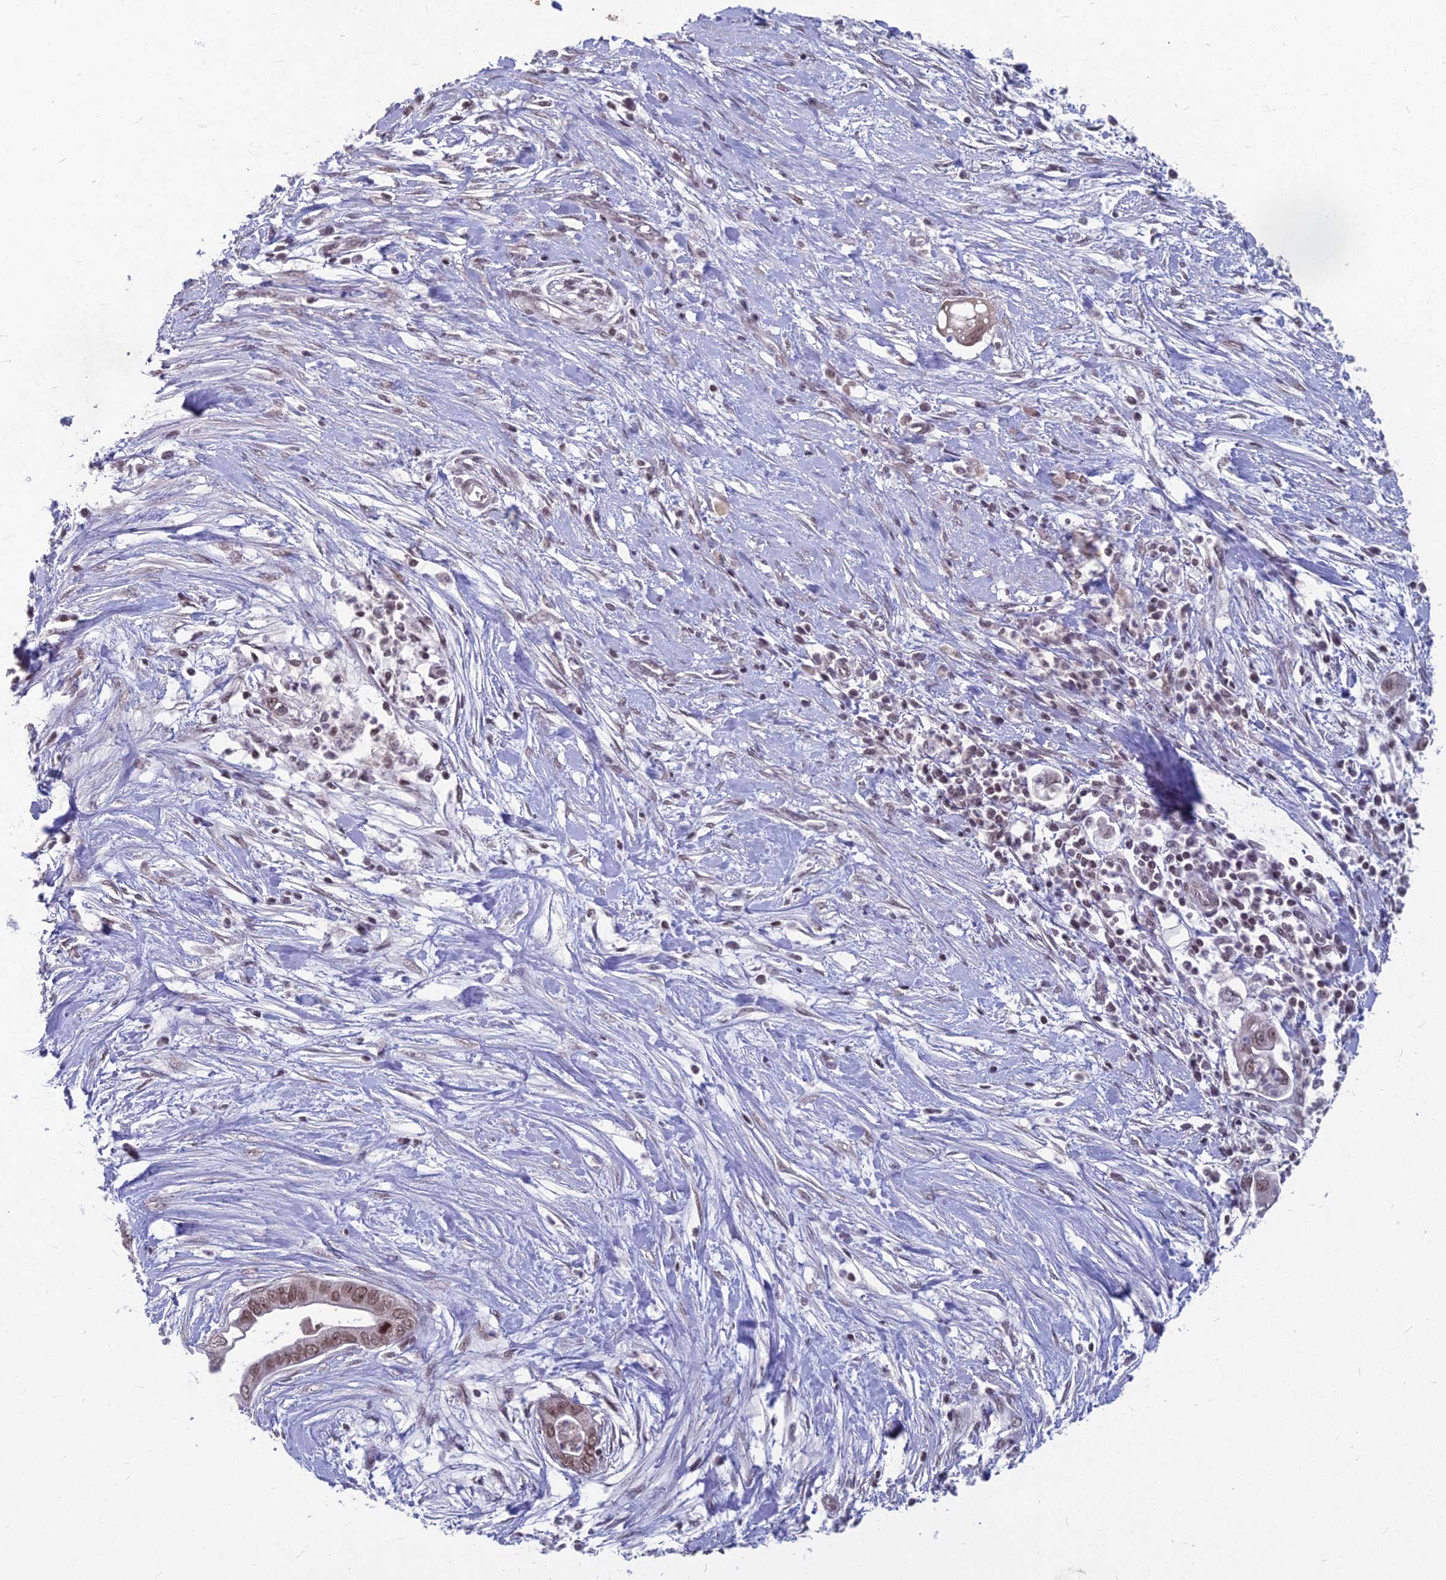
{"staining": {"intensity": "moderate", "quantity": ">75%", "location": "nuclear"}, "tissue": "pancreatic cancer", "cell_type": "Tumor cells", "image_type": "cancer", "snomed": [{"axis": "morphology", "description": "Adenocarcinoma, NOS"}, {"axis": "topography", "description": "Pancreas"}], "caption": "Pancreatic cancer (adenocarcinoma) stained with a brown dye reveals moderate nuclear positive staining in about >75% of tumor cells.", "gene": "KAT7", "patient": {"sex": "male", "age": 75}}